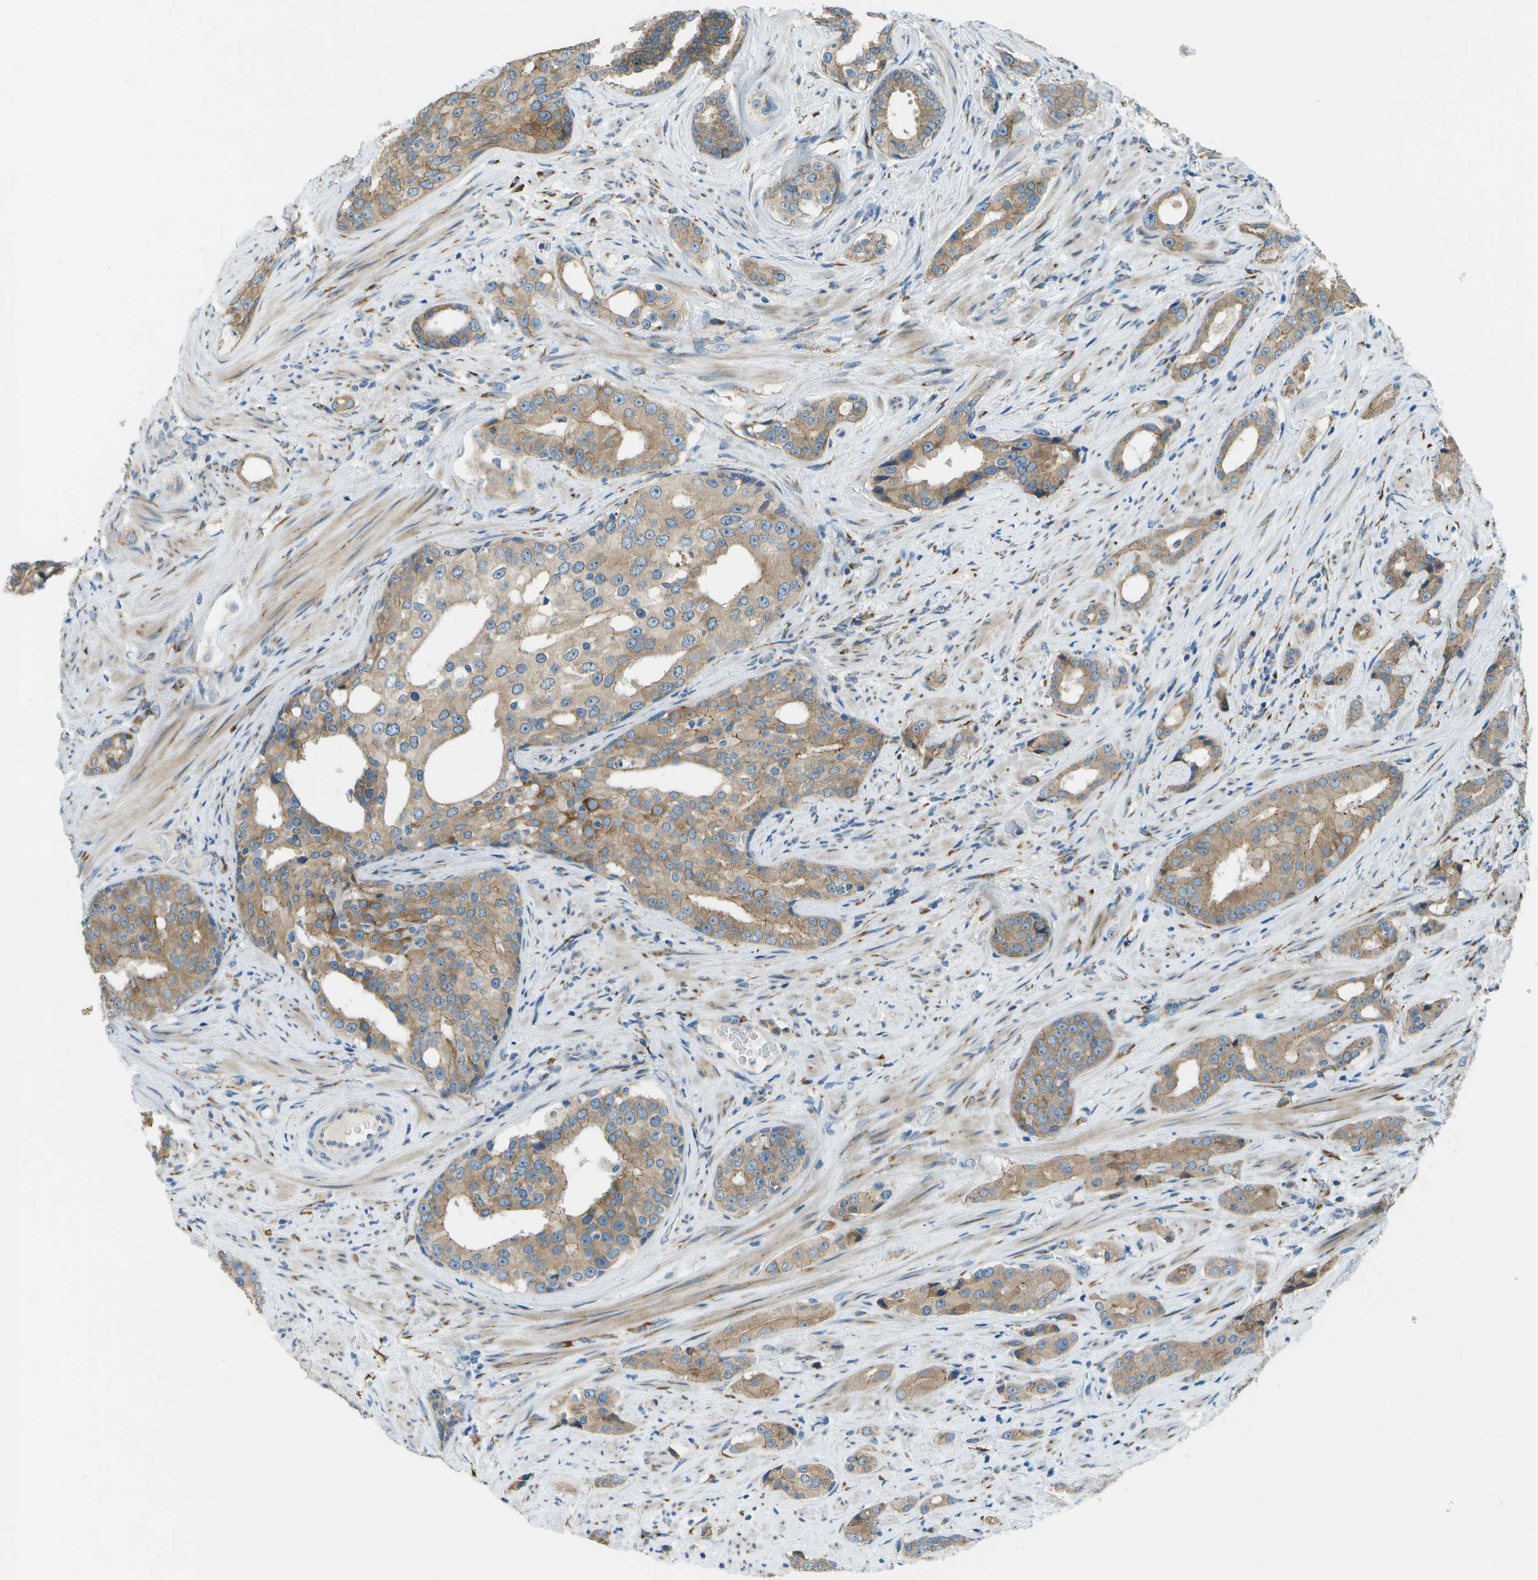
{"staining": {"intensity": "moderate", "quantity": ">75%", "location": "cytoplasmic/membranous"}, "tissue": "prostate cancer", "cell_type": "Tumor cells", "image_type": "cancer", "snomed": [{"axis": "morphology", "description": "Adenocarcinoma, High grade"}, {"axis": "topography", "description": "Prostate"}], "caption": "Prostate high-grade adenocarcinoma stained with a brown dye shows moderate cytoplasmic/membranous positive staining in approximately >75% of tumor cells.", "gene": "KCTD3", "patient": {"sex": "male", "age": 71}}